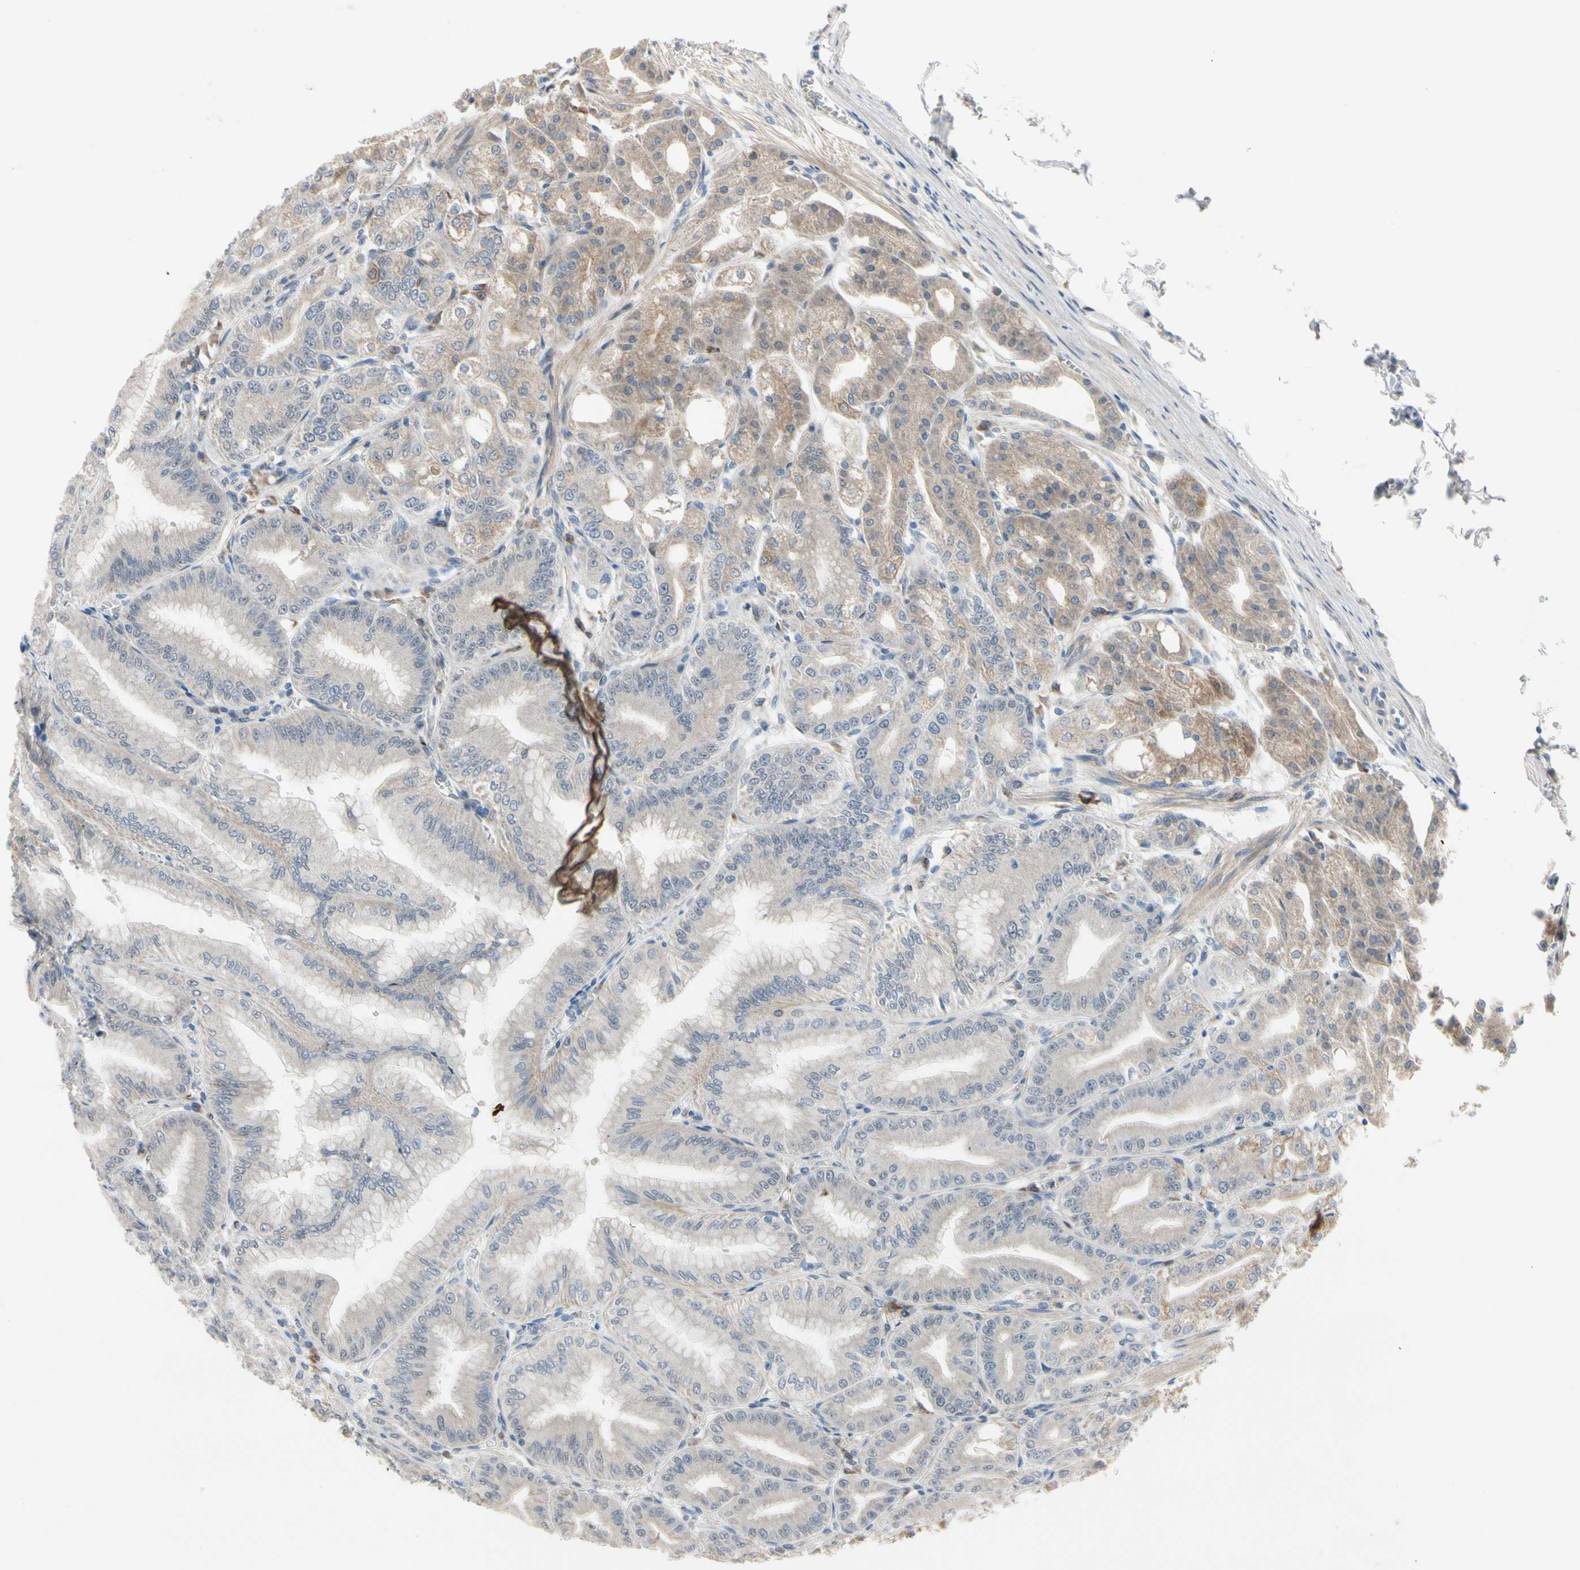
{"staining": {"intensity": "moderate", "quantity": "25%-75%", "location": "cytoplasmic/membranous"}, "tissue": "stomach", "cell_type": "Glandular cells", "image_type": "normal", "snomed": [{"axis": "morphology", "description": "Normal tissue, NOS"}, {"axis": "topography", "description": "Stomach, lower"}], "caption": "A brown stain labels moderate cytoplasmic/membranous expression of a protein in glandular cells of unremarkable human stomach.", "gene": "MARK1", "patient": {"sex": "male", "age": 71}}